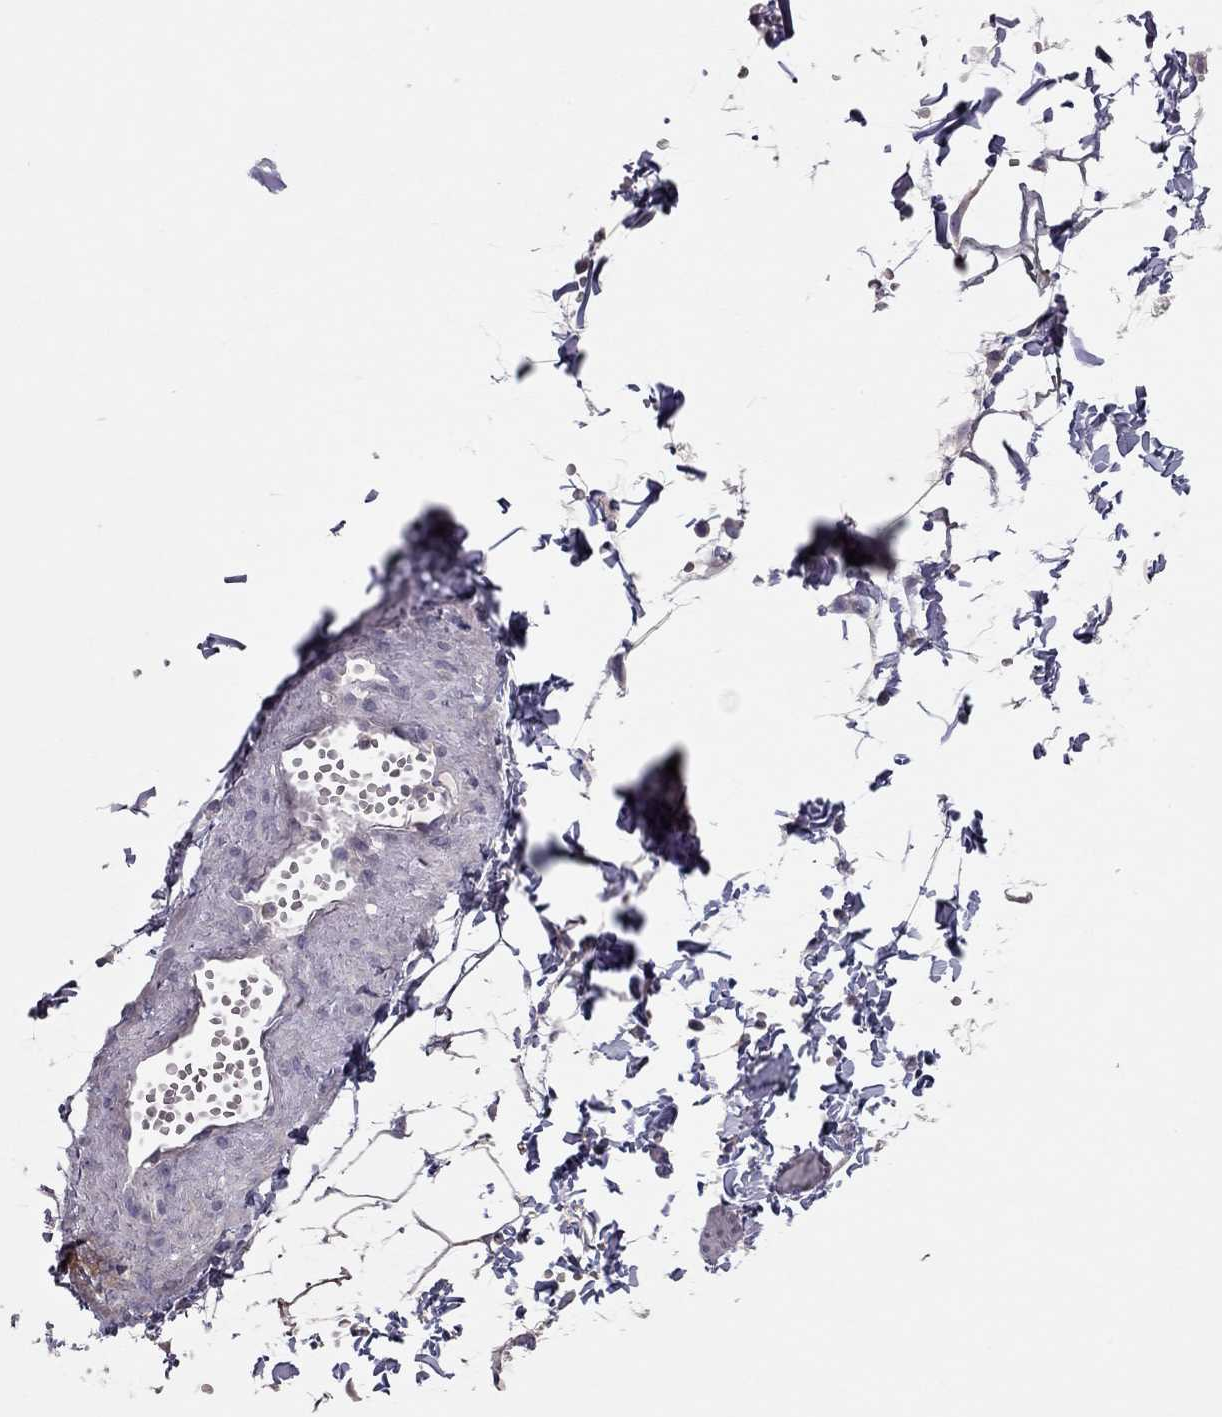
{"staining": {"intensity": "negative", "quantity": "none", "location": "none"}, "tissue": "adipose tissue", "cell_type": "Adipocytes", "image_type": "normal", "snomed": [{"axis": "morphology", "description": "Normal tissue, NOS"}, {"axis": "topography", "description": "Smooth muscle"}, {"axis": "topography", "description": "Peripheral nerve tissue"}], "caption": "This image is of unremarkable adipose tissue stained with IHC to label a protein in brown with the nuclei are counter-stained blue. There is no expression in adipocytes. (Stains: DAB (3,3'-diaminobenzidine) immunohistochemistry with hematoxylin counter stain, Microscopy: brightfield microscopy at high magnification).", "gene": "ADORA2A", "patient": {"sex": "male", "age": 22}}